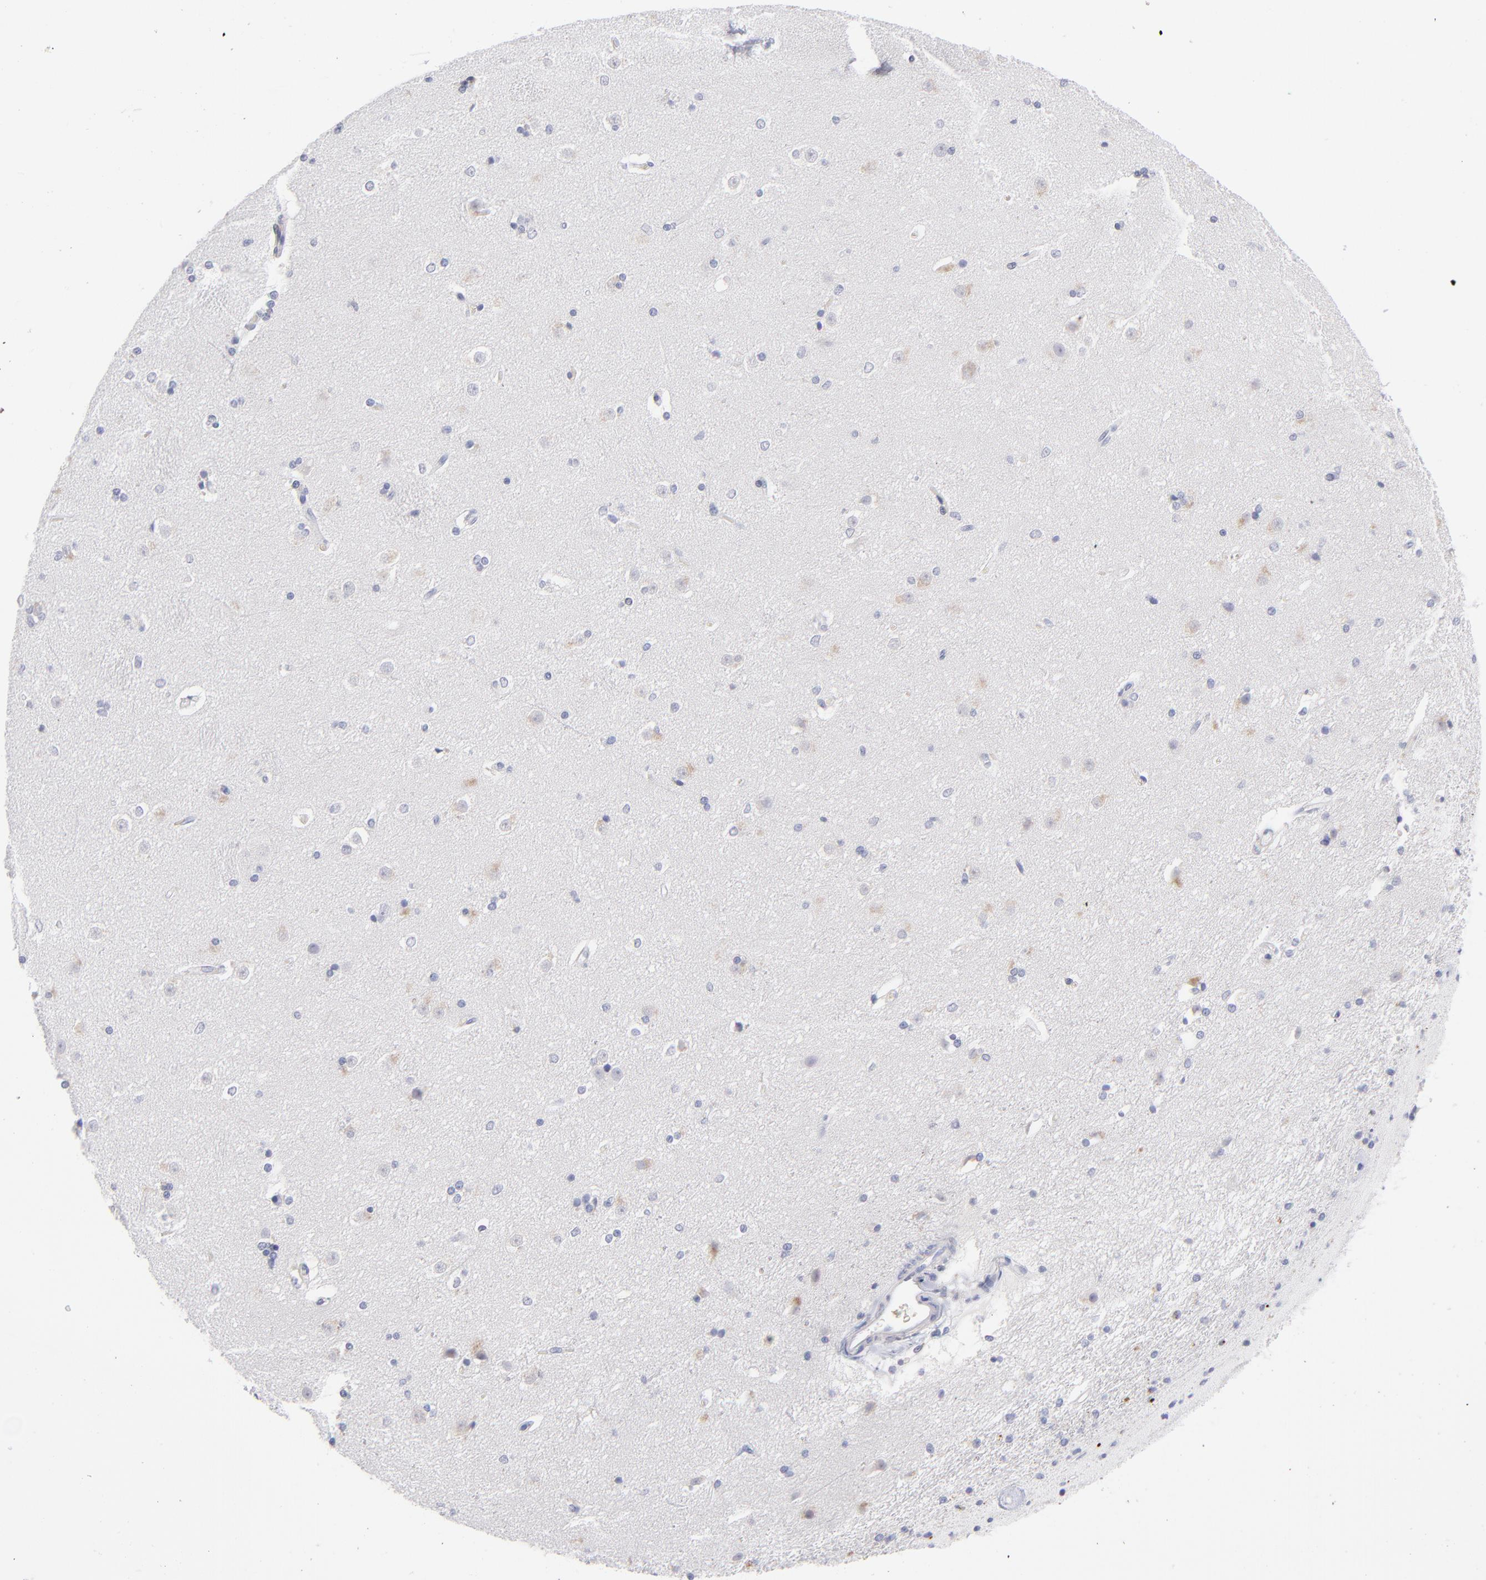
{"staining": {"intensity": "weak", "quantity": "<25%", "location": "cytoplasmic/membranous"}, "tissue": "caudate", "cell_type": "Glial cells", "image_type": "normal", "snomed": [{"axis": "morphology", "description": "Normal tissue, NOS"}, {"axis": "topography", "description": "Lateral ventricle wall"}], "caption": "IHC image of normal caudate: caudate stained with DAB reveals no significant protein staining in glial cells. (Brightfield microscopy of DAB immunohistochemistry at high magnification).", "gene": "MTHFD2", "patient": {"sex": "female", "age": 19}}